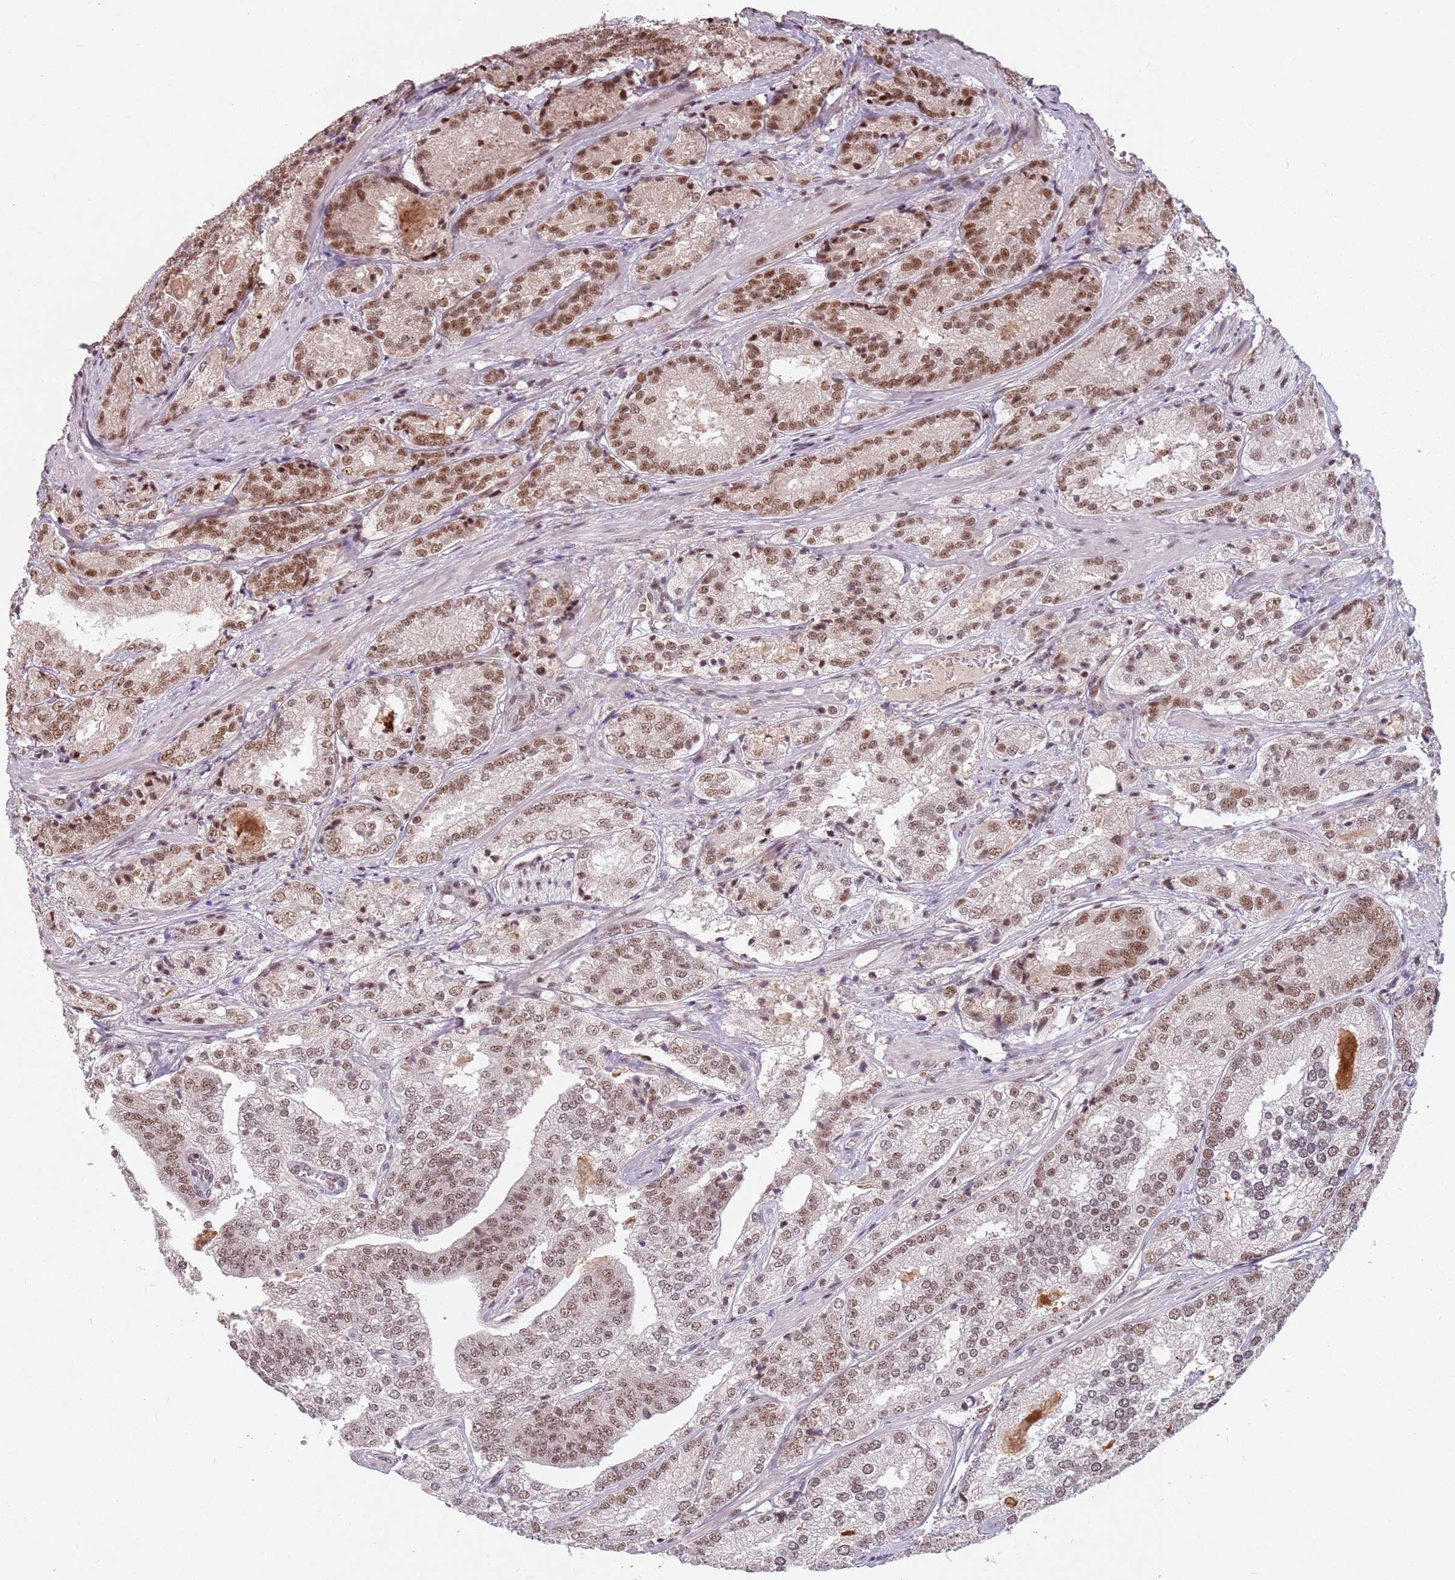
{"staining": {"intensity": "moderate", "quantity": ">75%", "location": "nuclear"}, "tissue": "prostate cancer", "cell_type": "Tumor cells", "image_type": "cancer", "snomed": [{"axis": "morphology", "description": "Adenocarcinoma, High grade"}, {"axis": "topography", "description": "Prostate"}], "caption": "Immunohistochemical staining of human prostate cancer (high-grade adenocarcinoma) demonstrates moderate nuclear protein expression in approximately >75% of tumor cells.", "gene": "NCBP1", "patient": {"sex": "male", "age": 63}}